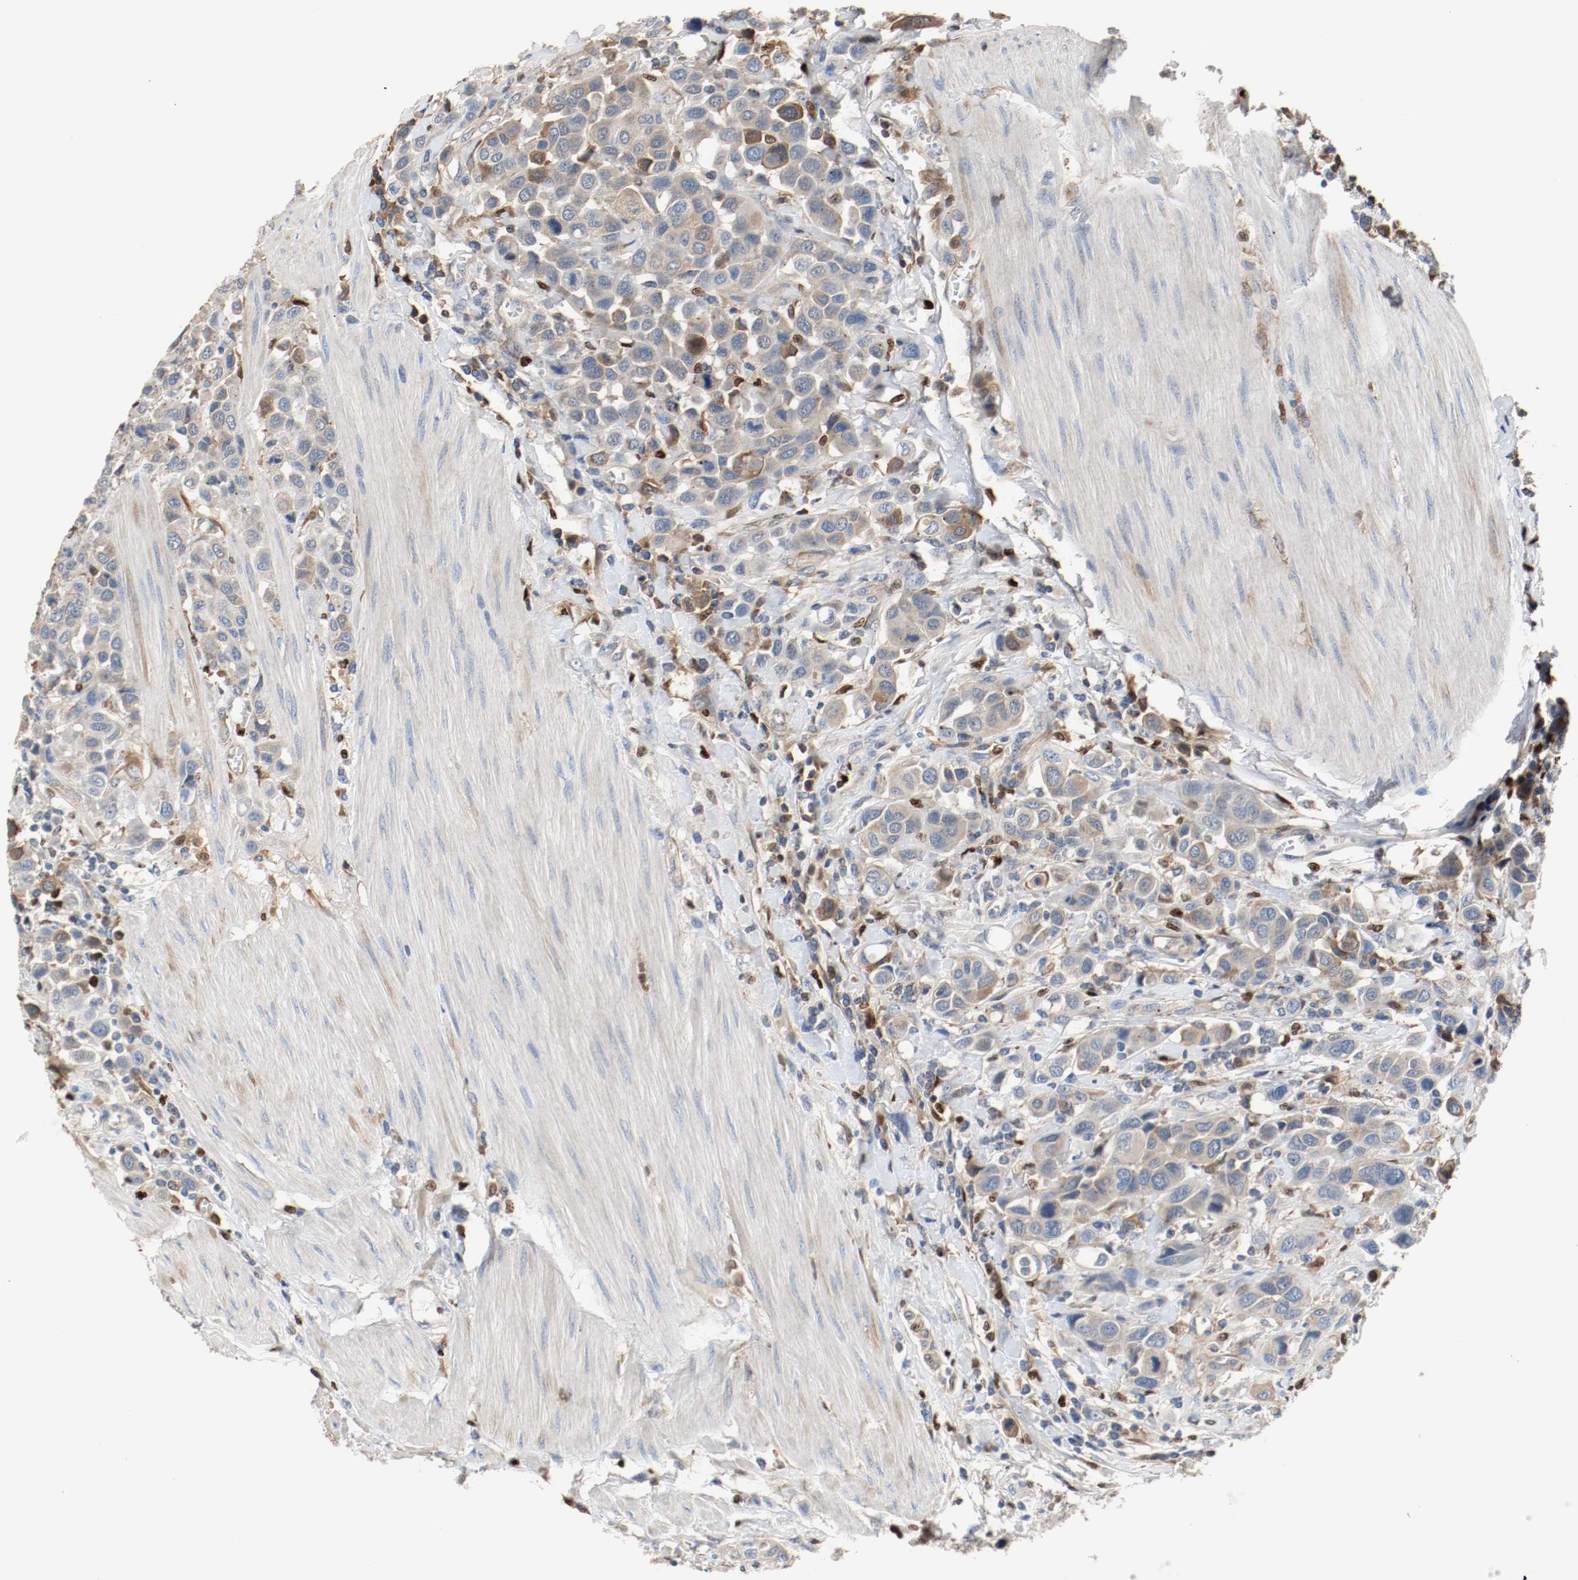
{"staining": {"intensity": "weak", "quantity": "<25%", "location": "cytoplasmic/membranous"}, "tissue": "urothelial cancer", "cell_type": "Tumor cells", "image_type": "cancer", "snomed": [{"axis": "morphology", "description": "Urothelial carcinoma, High grade"}, {"axis": "topography", "description": "Urinary bladder"}], "caption": "Human urothelial carcinoma (high-grade) stained for a protein using IHC exhibits no staining in tumor cells.", "gene": "BLK", "patient": {"sex": "male", "age": 50}}